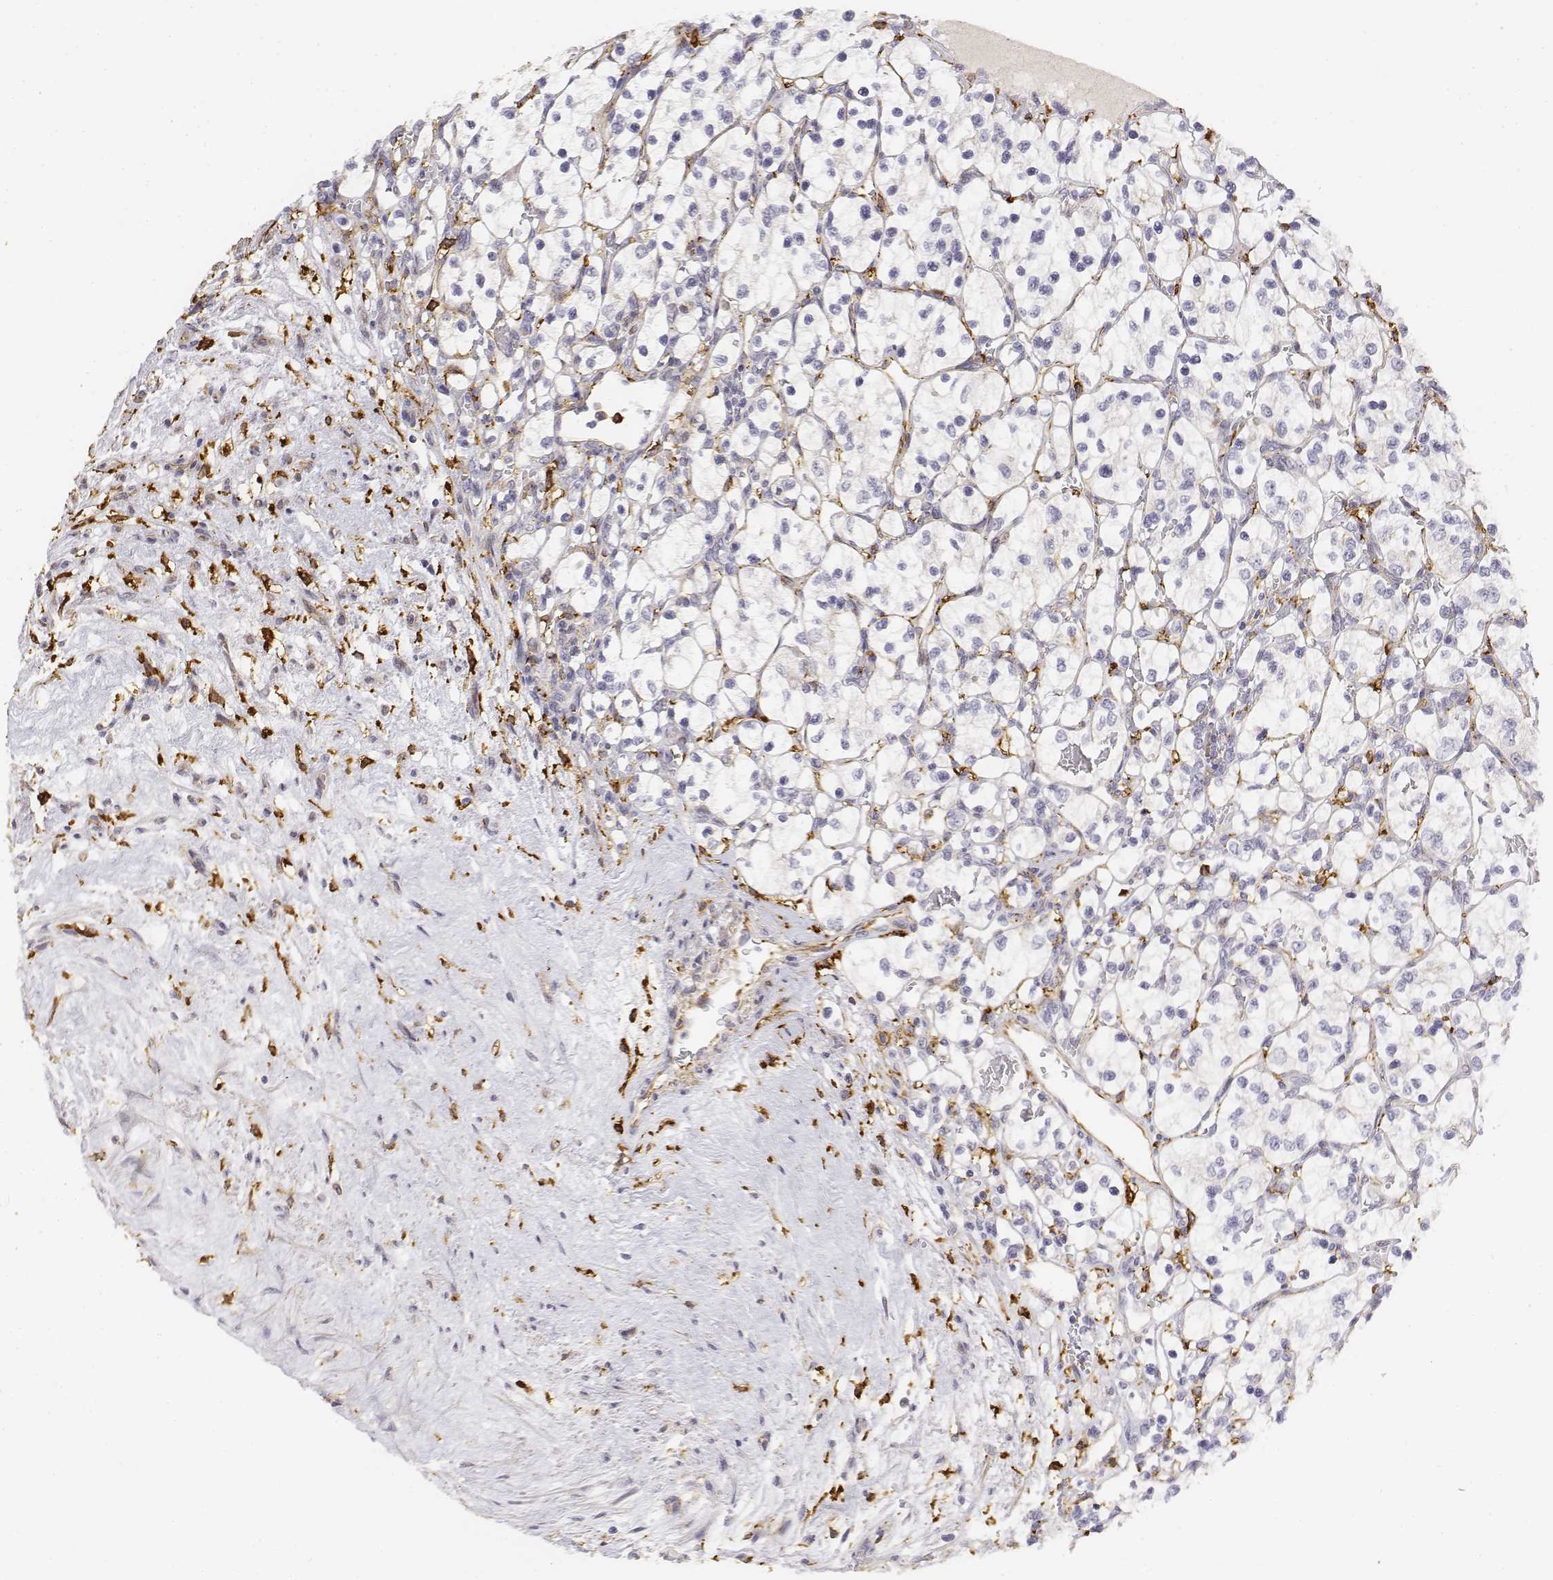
{"staining": {"intensity": "negative", "quantity": "none", "location": "none"}, "tissue": "renal cancer", "cell_type": "Tumor cells", "image_type": "cancer", "snomed": [{"axis": "morphology", "description": "Adenocarcinoma, NOS"}, {"axis": "topography", "description": "Kidney"}], "caption": "Immunohistochemistry histopathology image of neoplastic tissue: renal cancer (adenocarcinoma) stained with DAB shows no significant protein positivity in tumor cells.", "gene": "CD14", "patient": {"sex": "female", "age": 69}}